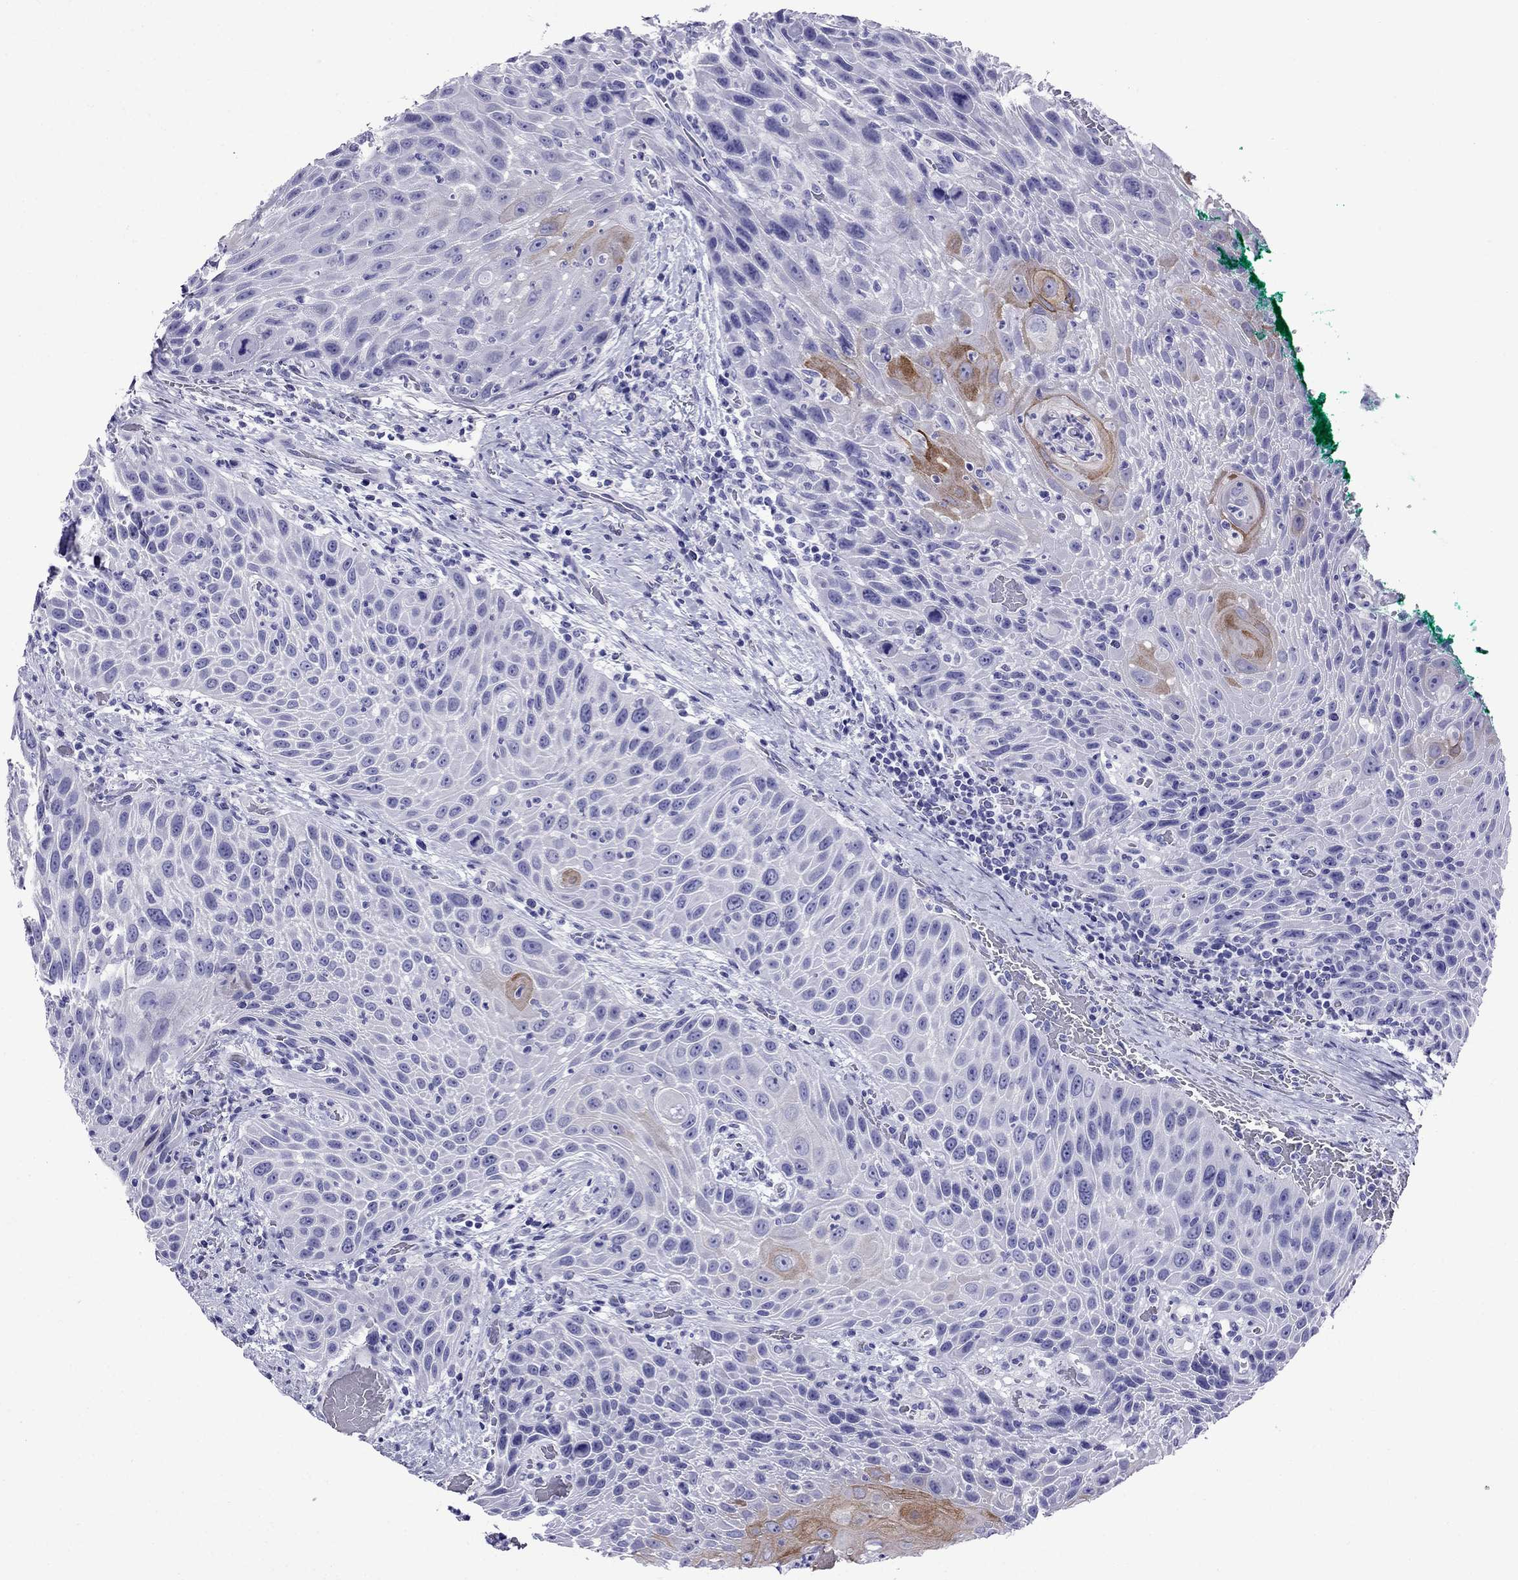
{"staining": {"intensity": "strong", "quantity": "<25%", "location": "cytoplasmic/membranous"}, "tissue": "head and neck cancer", "cell_type": "Tumor cells", "image_type": "cancer", "snomed": [{"axis": "morphology", "description": "Squamous cell carcinoma, NOS"}, {"axis": "topography", "description": "Head-Neck"}], "caption": "Head and neck squamous cell carcinoma was stained to show a protein in brown. There is medium levels of strong cytoplasmic/membranous staining in approximately <25% of tumor cells. (DAB = brown stain, brightfield microscopy at high magnification).", "gene": "CRYBA1", "patient": {"sex": "male", "age": 69}}